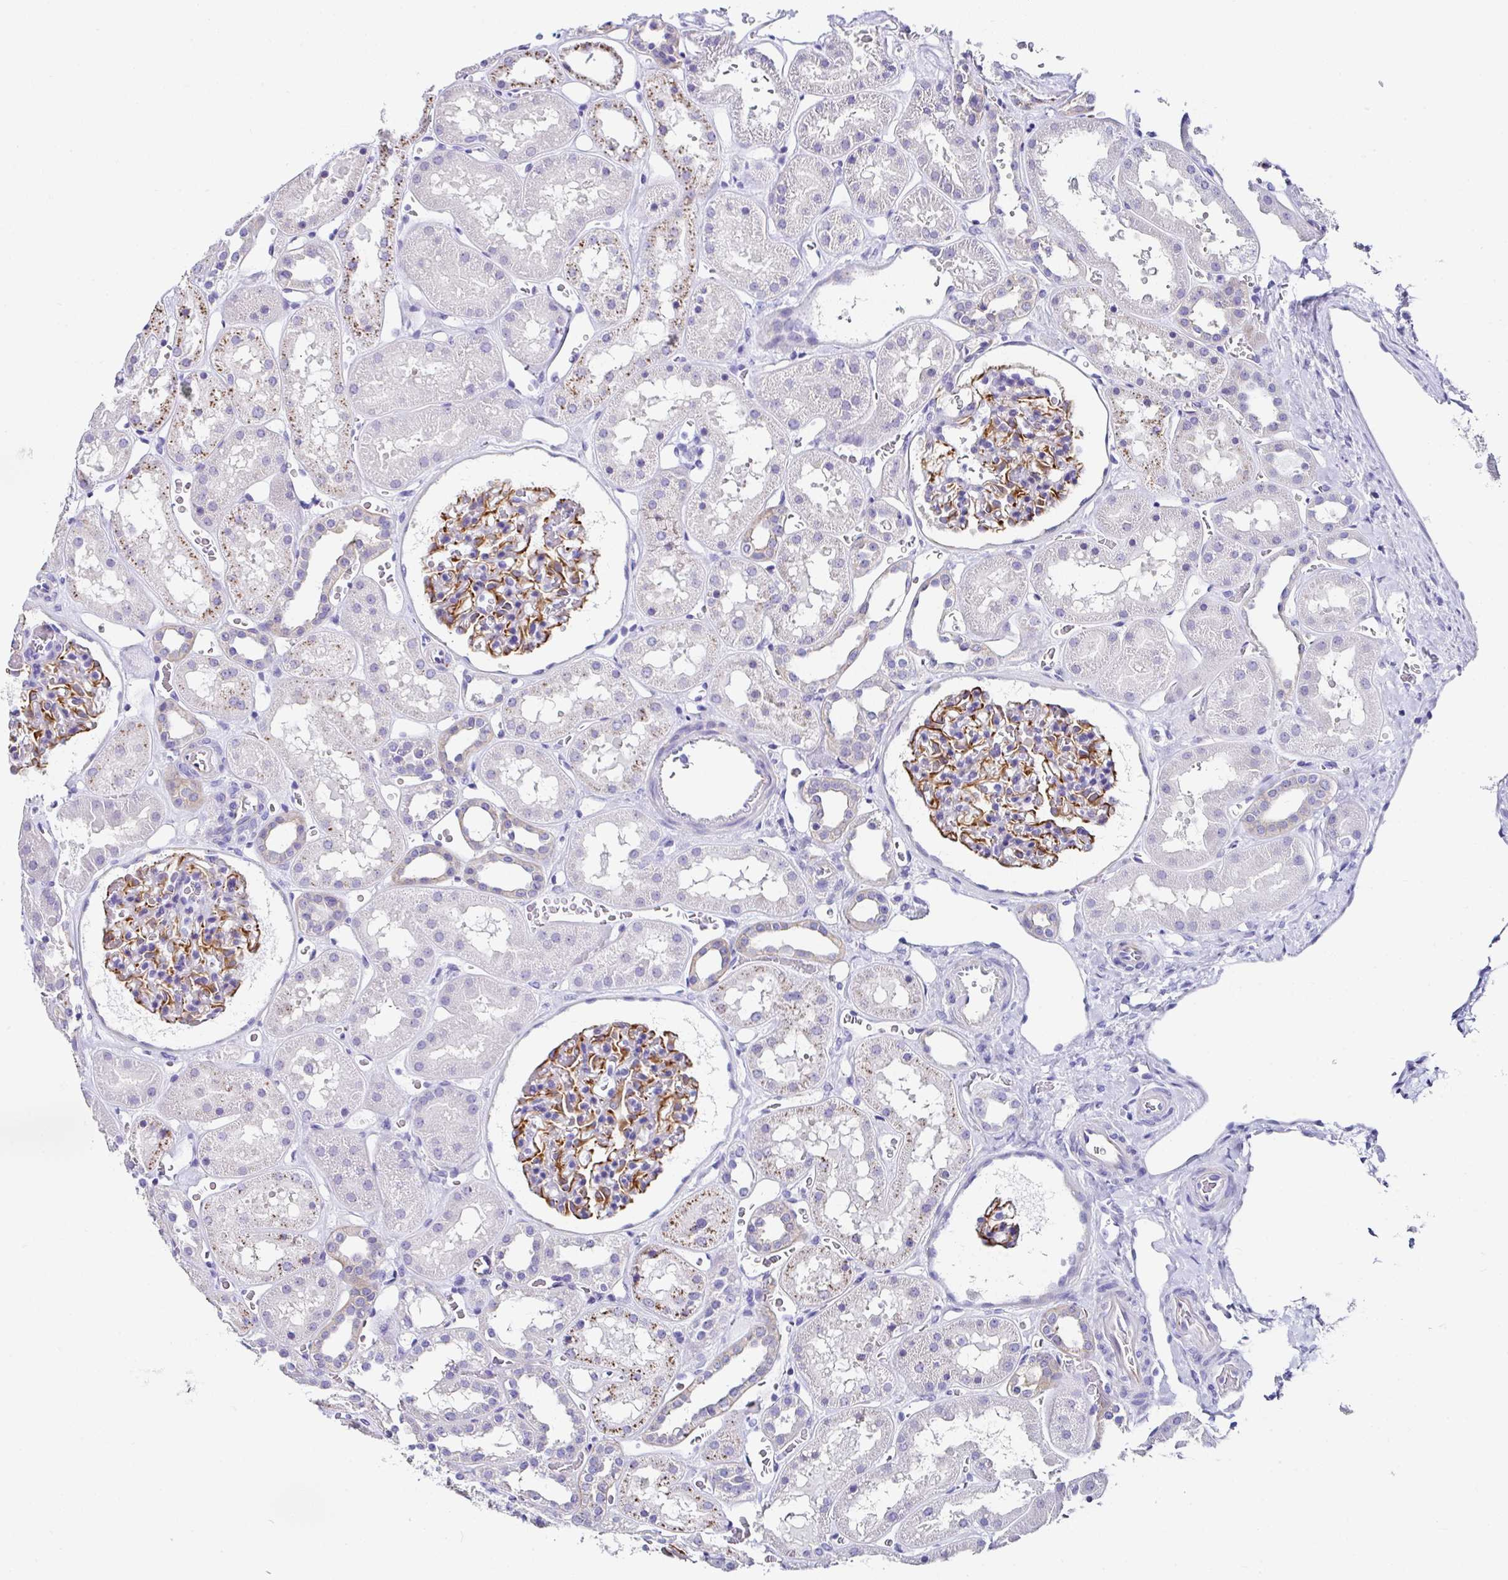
{"staining": {"intensity": "moderate", "quantity": "25%-75%", "location": "cytoplasmic/membranous"}, "tissue": "kidney", "cell_type": "Cells in glomeruli", "image_type": "normal", "snomed": [{"axis": "morphology", "description": "Normal tissue, NOS"}, {"axis": "topography", "description": "Kidney"}], "caption": "Cells in glomeruli exhibit medium levels of moderate cytoplasmic/membranous positivity in approximately 25%-75% of cells in unremarkable kidney.", "gene": "TMPRSS11E", "patient": {"sex": "female", "age": 41}}